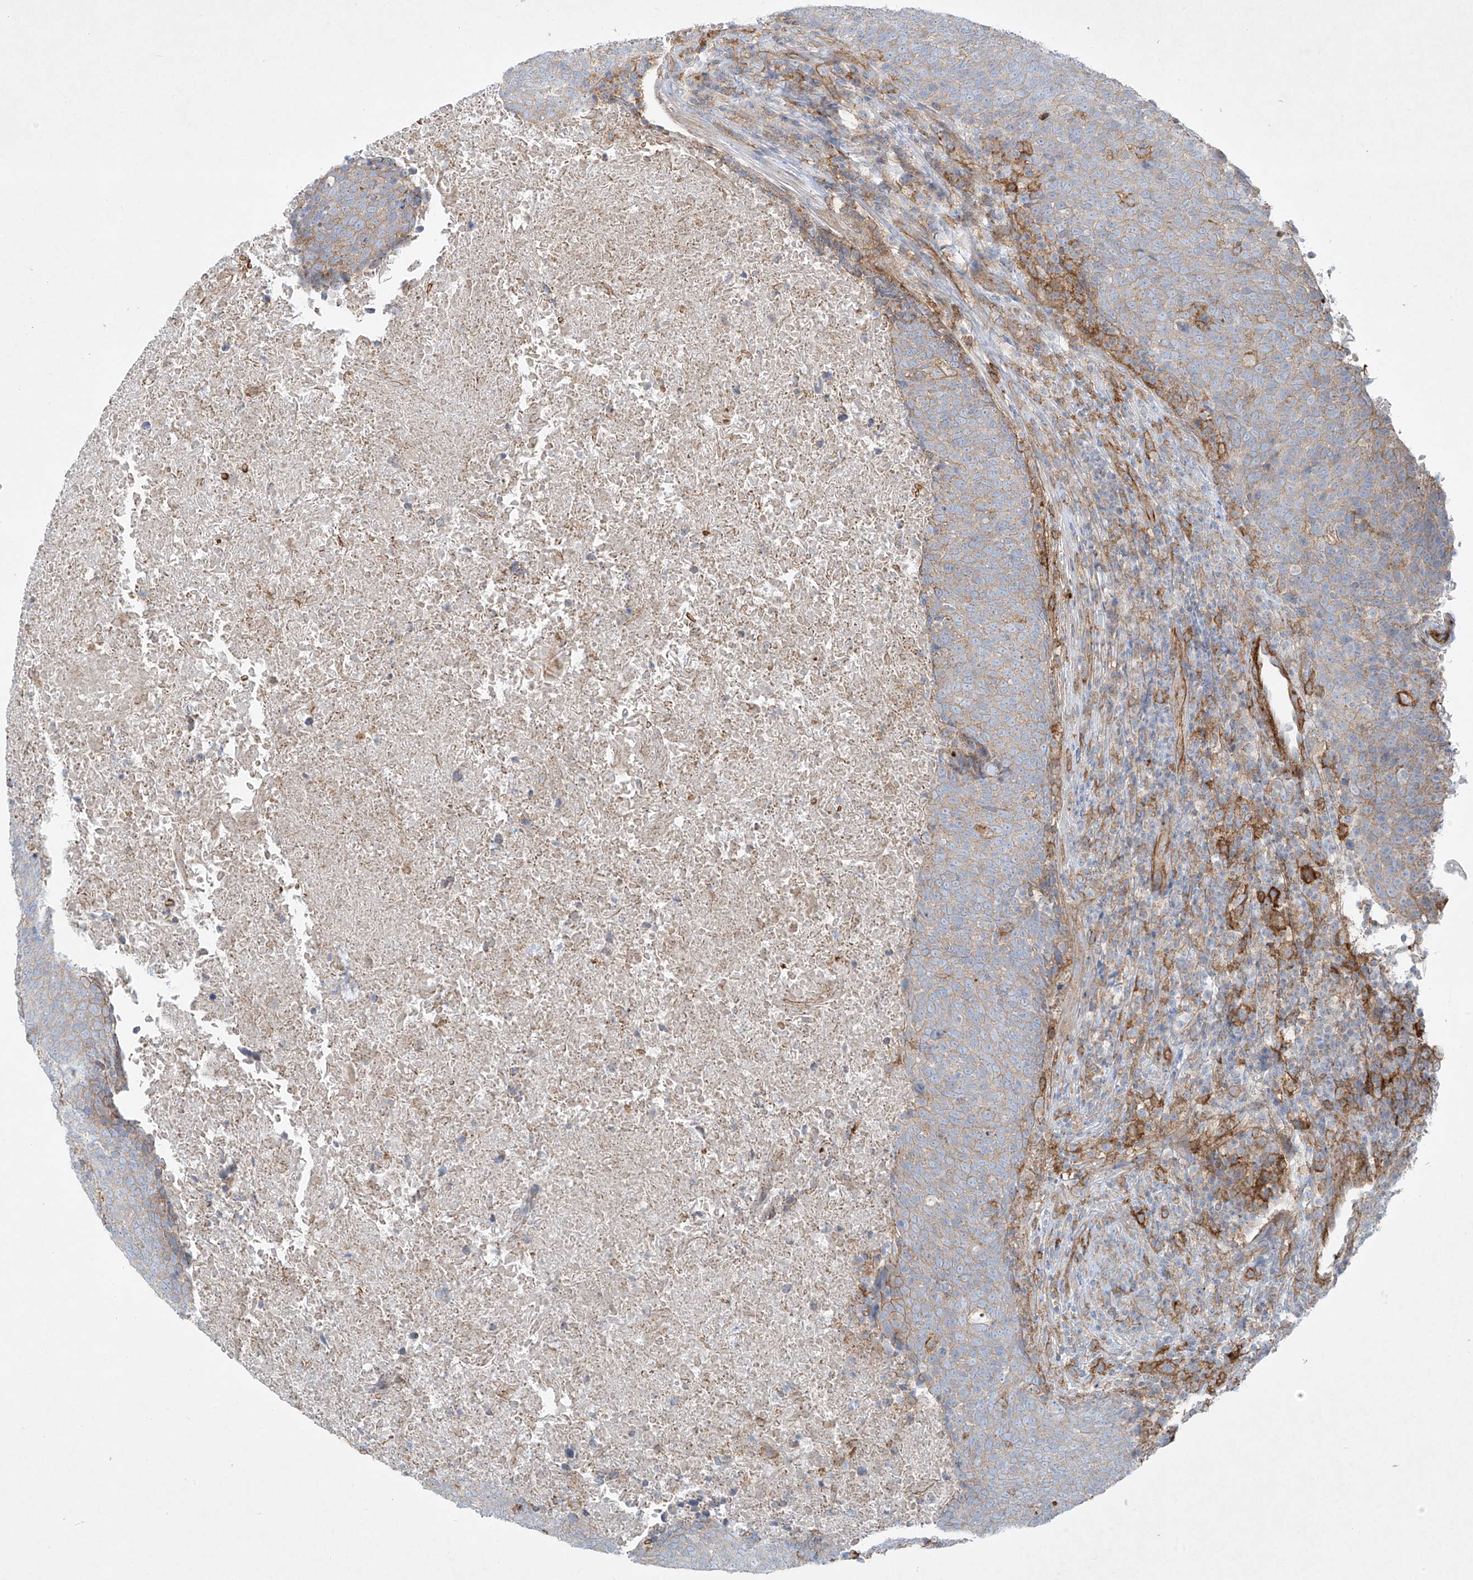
{"staining": {"intensity": "weak", "quantity": "25%-75%", "location": "cytoplasmic/membranous"}, "tissue": "head and neck cancer", "cell_type": "Tumor cells", "image_type": "cancer", "snomed": [{"axis": "morphology", "description": "Squamous cell carcinoma, NOS"}, {"axis": "morphology", "description": "Squamous cell carcinoma, metastatic, NOS"}, {"axis": "topography", "description": "Lymph node"}, {"axis": "topography", "description": "Head-Neck"}], "caption": "About 25%-75% of tumor cells in human head and neck squamous cell carcinoma display weak cytoplasmic/membranous protein expression as visualized by brown immunohistochemical staining.", "gene": "VAMP5", "patient": {"sex": "male", "age": 62}}